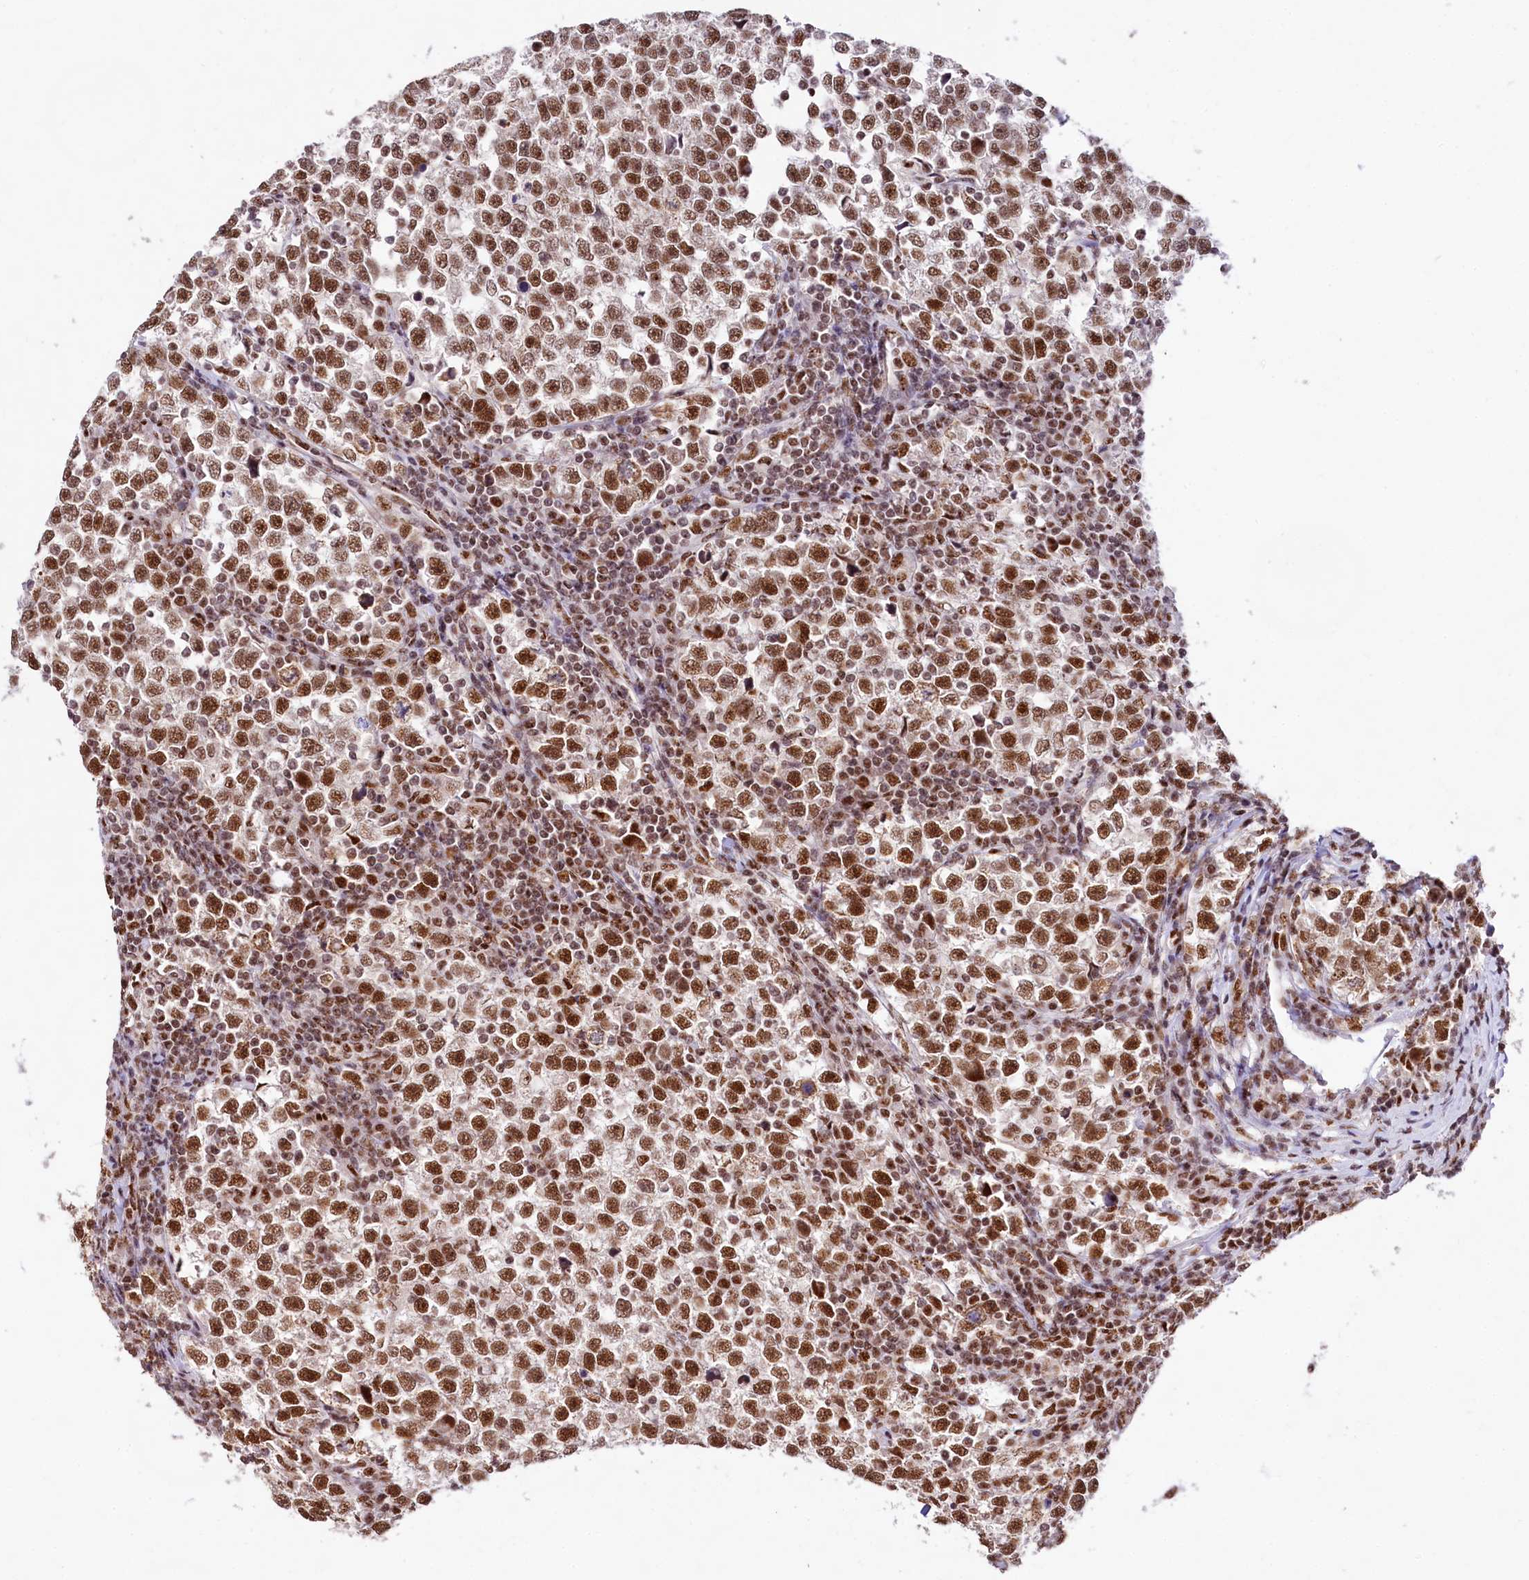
{"staining": {"intensity": "strong", "quantity": ">75%", "location": "nuclear"}, "tissue": "testis cancer", "cell_type": "Tumor cells", "image_type": "cancer", "snomed": [{"axis": "morphology", "description": "Normal tissue, NOS"}, {"axis": "morphology", "description": "Seminoma, NOS"}, {"axis": "topography", "description": "Testis"}], "caption": "Tumor cells demonstrate strong nuclear positivity in about >75% of cells in seminoma (testis).", "gene": "HIRA", "patient": {"sex": "male", "age": 43}}